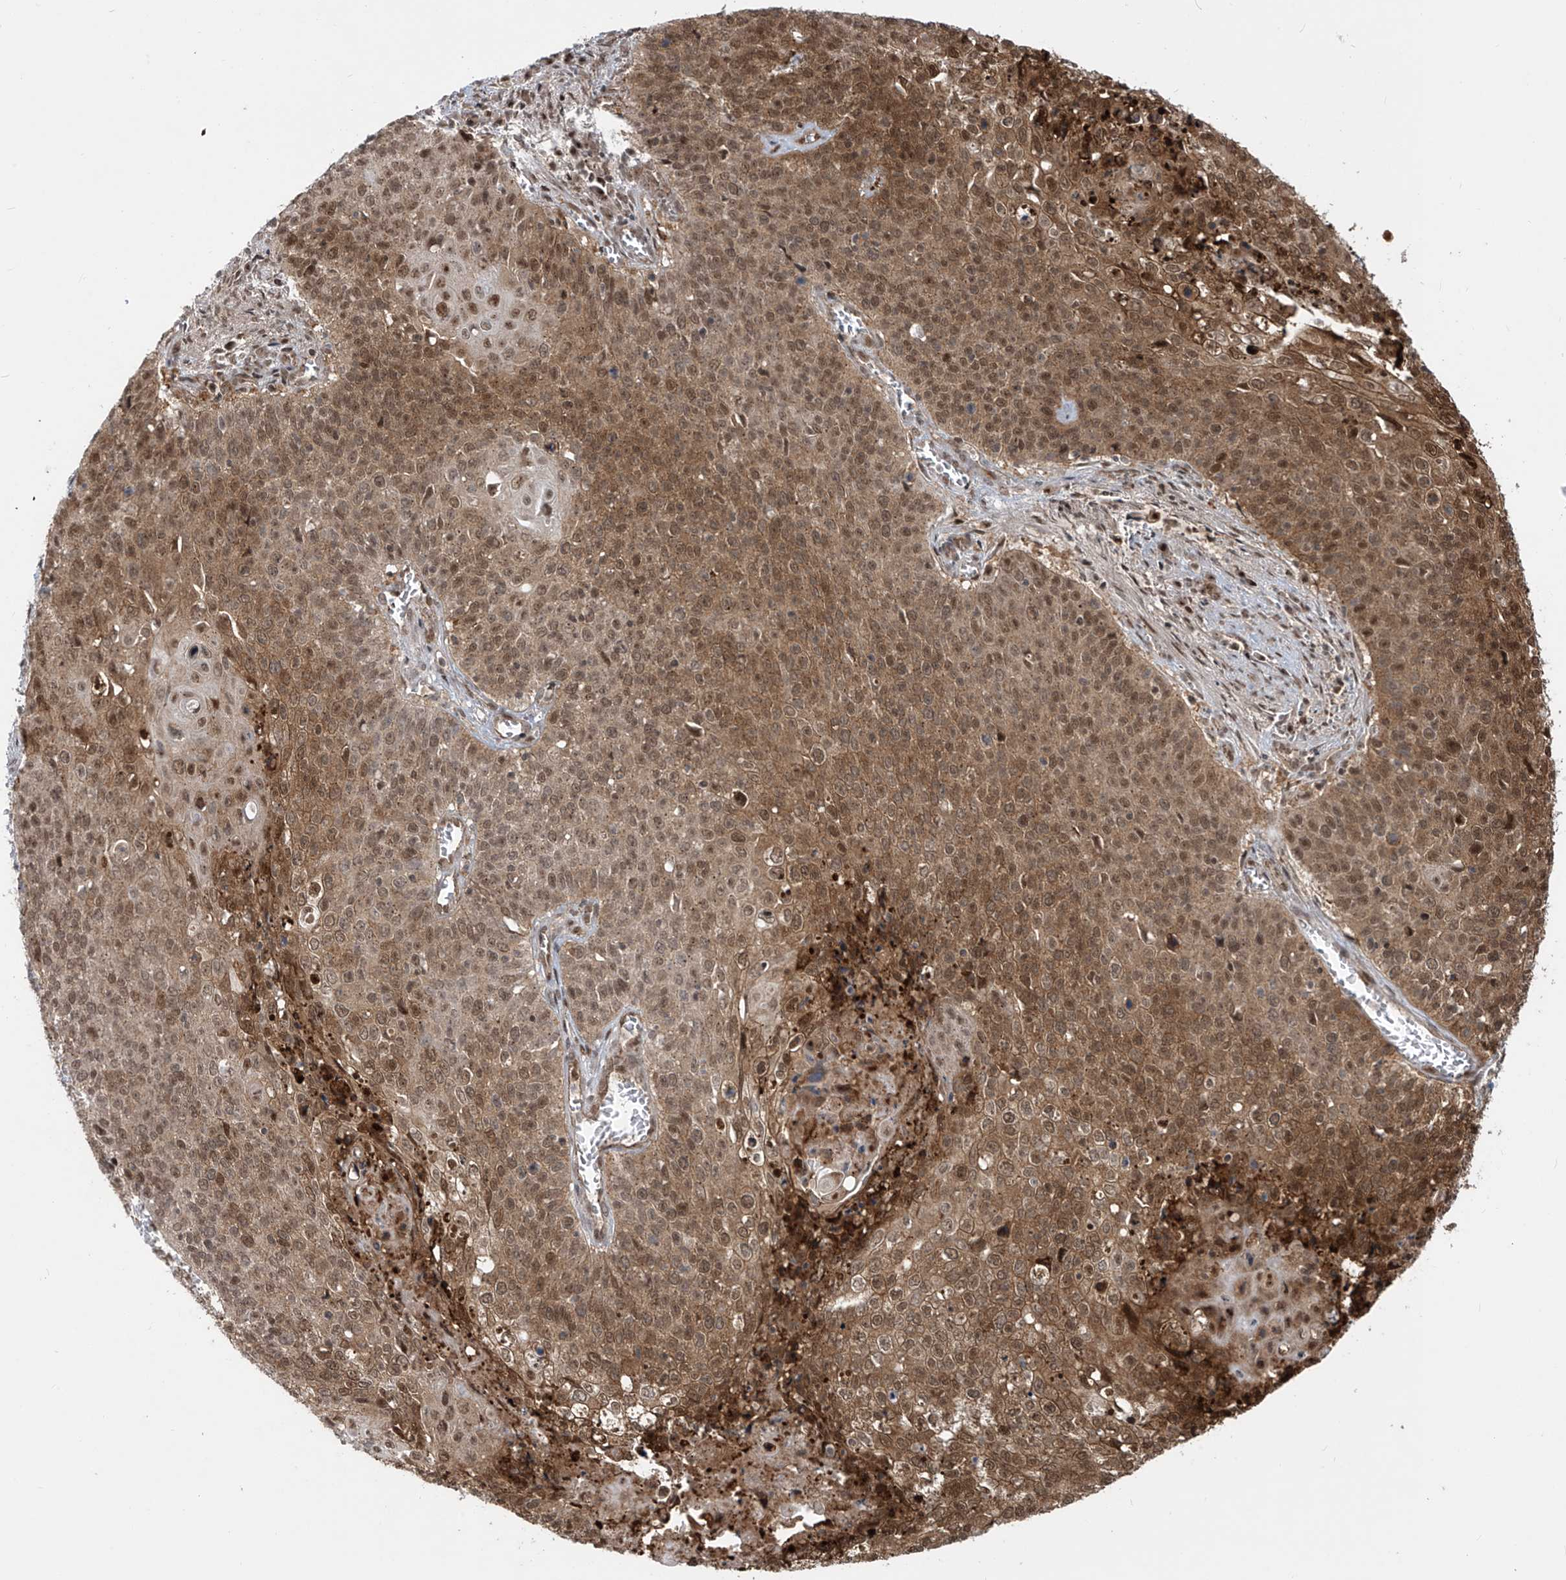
{"staining": {"intensity": "moderate", "quantity": ">75%", "location": "cytoplasmic/membranous,nuclear"}, "tissue": "cervical cancer", "cell_type": "Tumor cells", "image_type": "cancer", "snomed": [{"axis": "morphology", "description": "Squamous cell carcinoma, NOS"}, {"axis": "topography", "description": "Cervix"}], "caption": "Protein expression analysis of human cervical cancer (squamous cell carcinoma) reveals moderate cytoplasmic/membranous and nuclear staining in about >75% of tumor cells.", "gene": "LAGE3", "patient": {"sex": "female", "age": 39}}